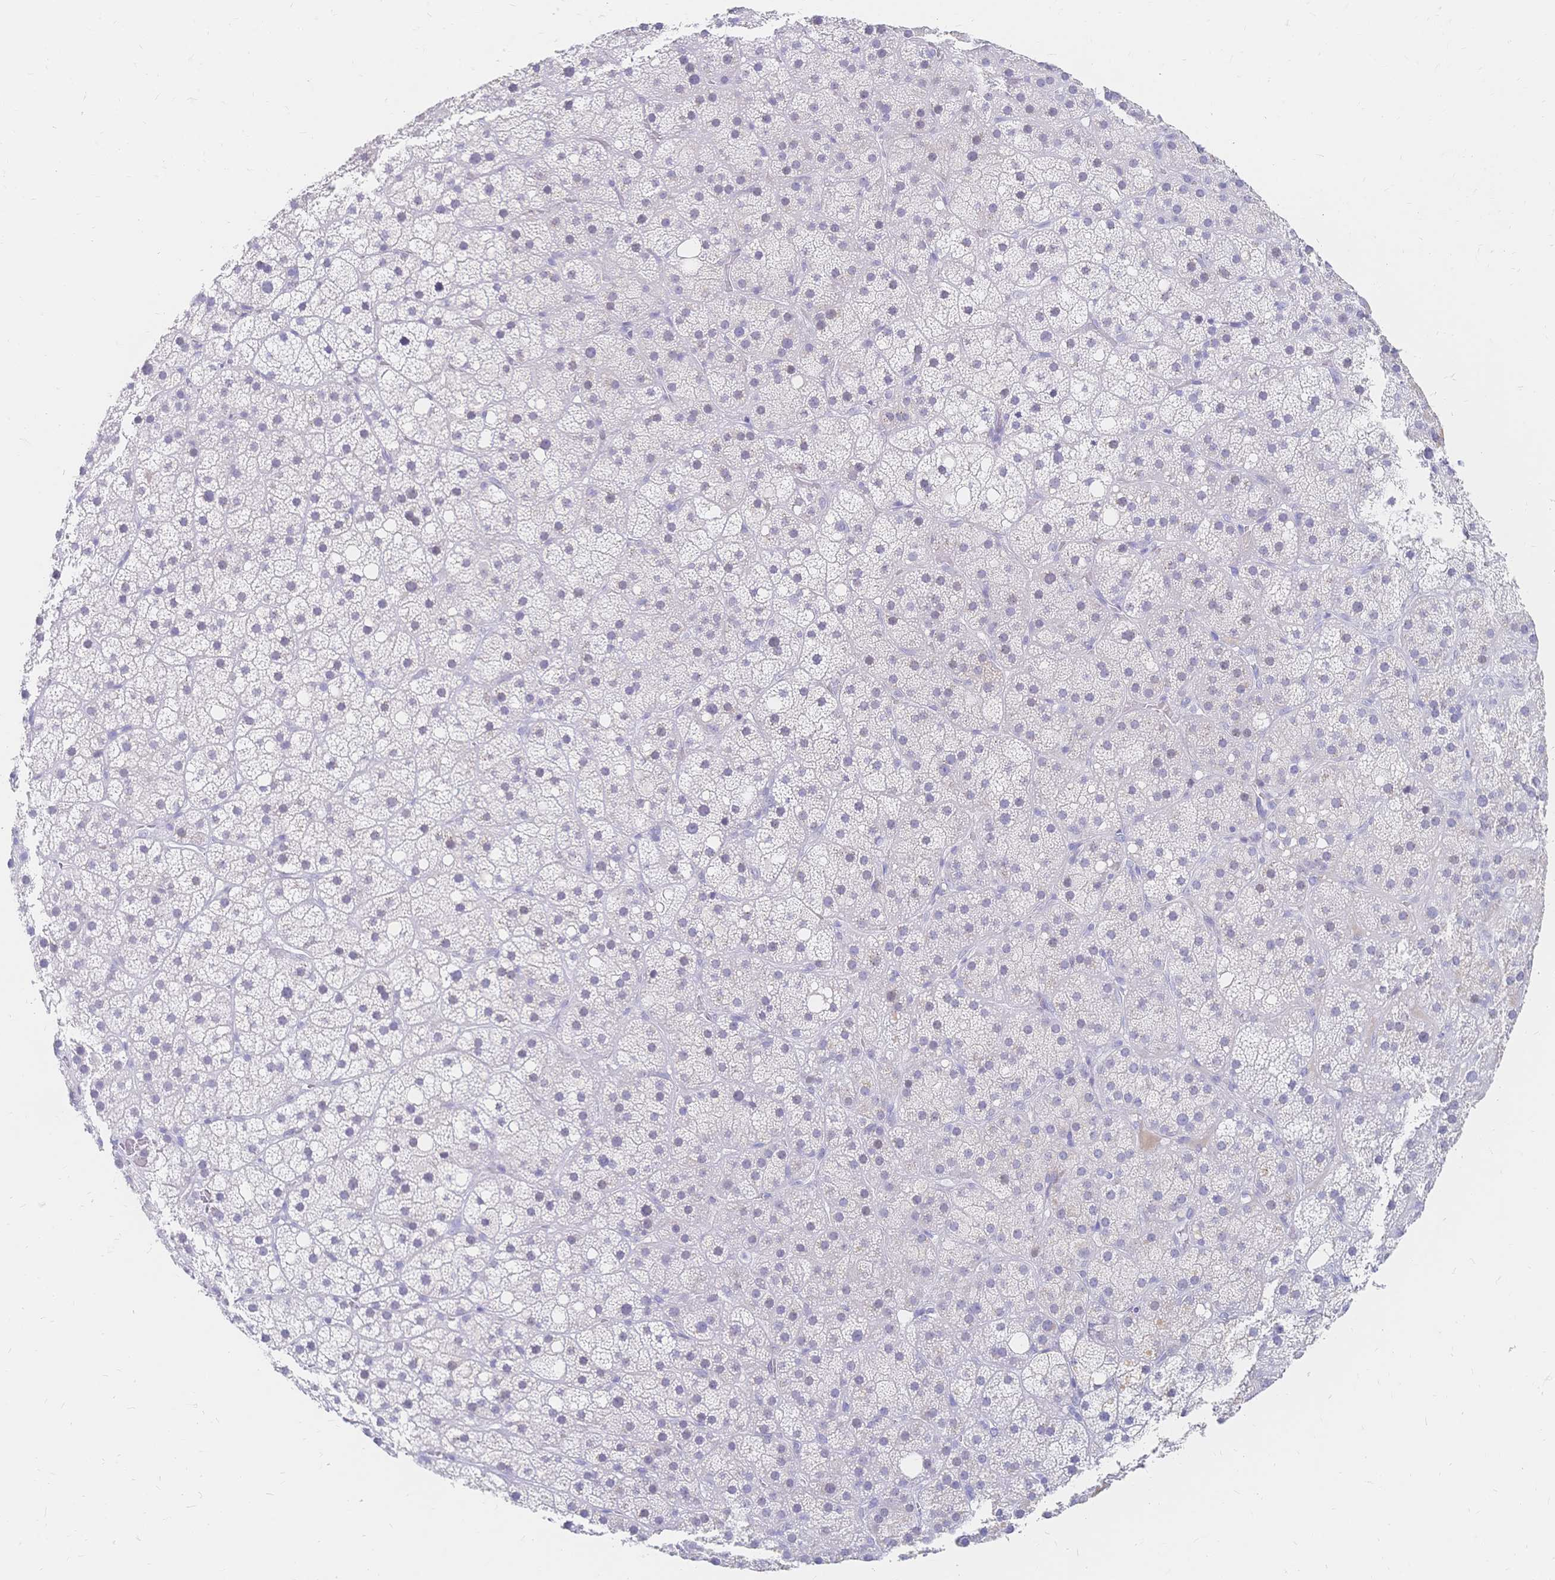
{"staining": {"intensity": "negative", "quantity": "none", "location": "none"}, "tissue": "adrenal gland", "cell_type": "Glandular cells", "image_type": "normal", "snomed": [{"axis": "morphology", "description": "Normal tissue, NOS"}, {"axis": "topography", "description": "Adrenal gland"}], "caption": "This micrograph is of normal adrenal gland stained with immunohistochemistry (IHC) to label a protein in brown with the nuclei are counter-stained blue. There is no staining in glandular cells. (DAB IHC visualized using brightfield microscopy, high magnification).", "gene": "PSORS1C2", "patient": {"sex": "male", "age": 53}}